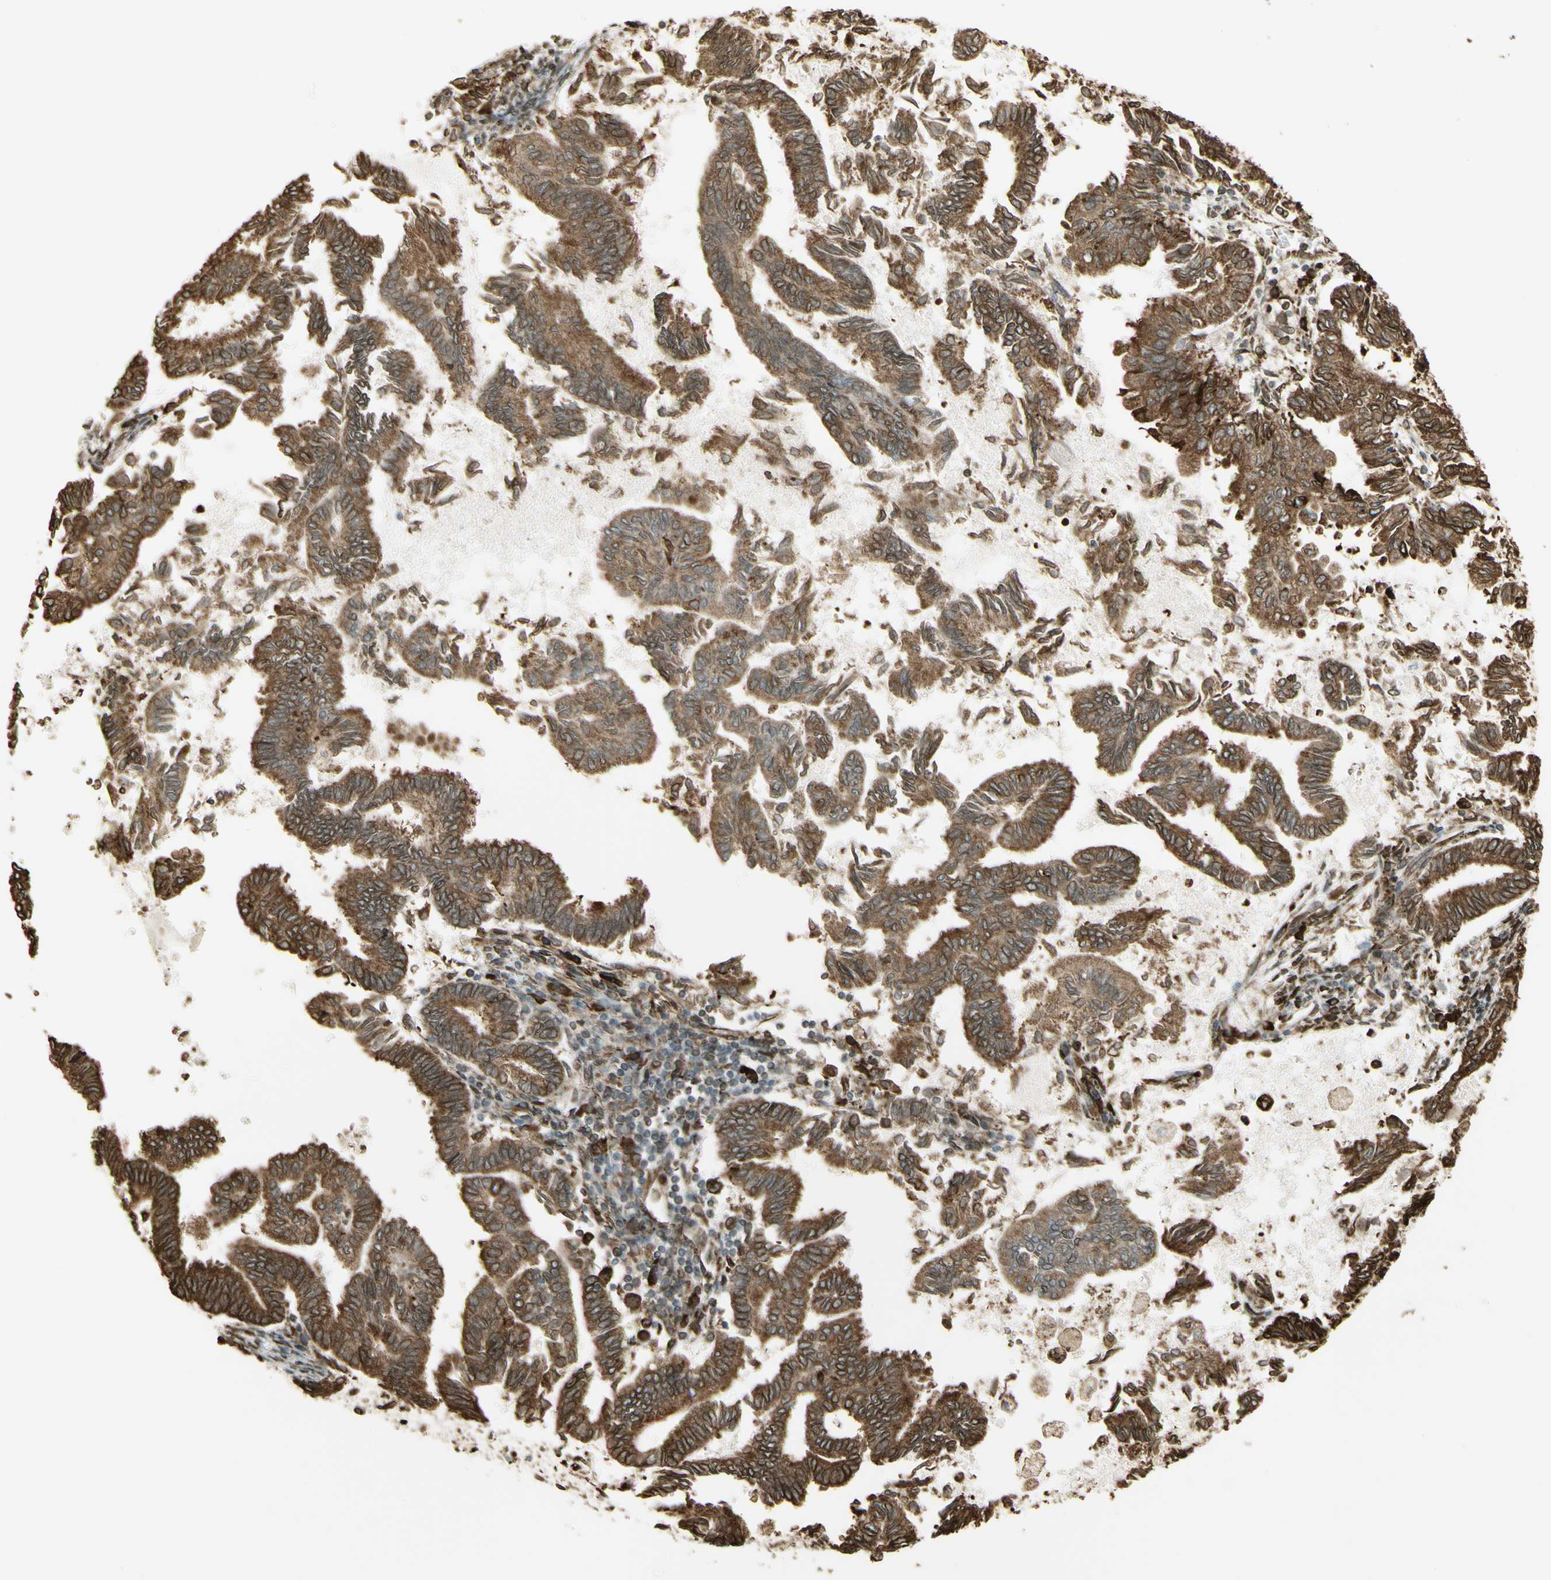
{"staining": {"intensity": "moderate", "quantity": ">75%", "location": "cytoplasmic/membranous"}, "tissue": "endometrial cancer", "cell_type": "Tumor cells", "image_type": "cancer", "snomed": [{"axis": "morphology", "description": "Adenocarcinoma, NOS"}, {"axis": "topography", "description": "Endometrium"}], "caption": "Immunohistochemical staining of endometrial cancer (adenocarcinoma) demonstrates moderate cytoplasmic/membranous protein positivity in approximately >75% of tumor cells. The staining was performed using DAB (3,3'-diaminobenzidine) to visualize the protein expression in brown, while the nuclei were stained in blue with hematoxylin (Magnification: 20x).", "gene": "CANX", "patient": {"sex": "female", "age": 86}}